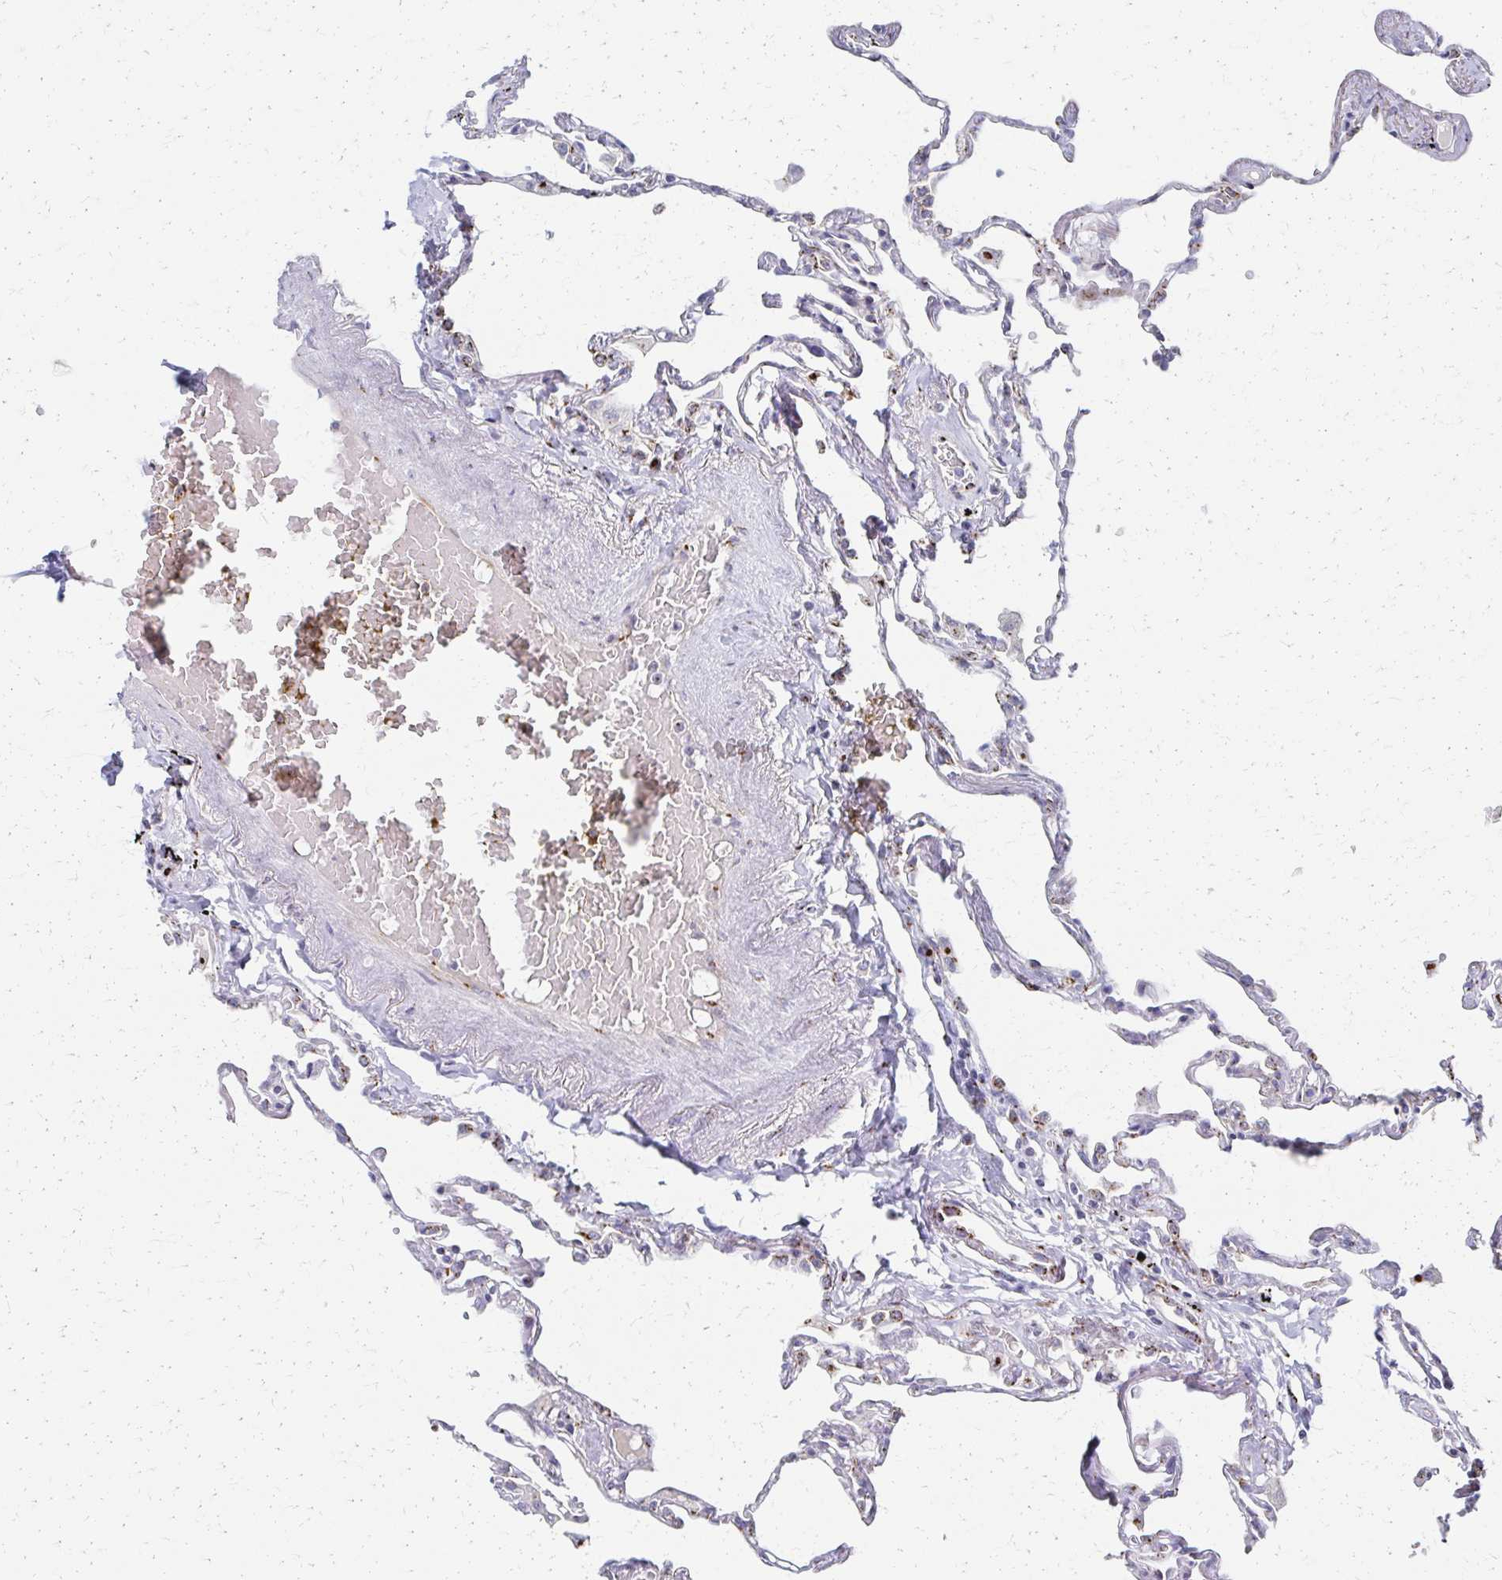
{"staining": {"intensity": "moderate", "quantity": "<25%", "location": "cytoplasmic/membranous"}, "tissue": "lung", "cell_type": "Alveolar cells", "image_type": "normal", "snomed": [{"axis": "morphology", "description": "Normal tissue, NOS"}, {"axis": "topography", "description": "Lung"}], "caption": "Immunohistochemical staining of unremarkable lung demonstrates low levels of moderate cytoplasmic/membranous expression in approximately <25% of alveolar cells. Immunohistochemistry (ihc) stains the protein in brown and the nuclei are stained blue.", "gene": "ENSG00000254692", "patient": {"sex": "female", "age": 67}}